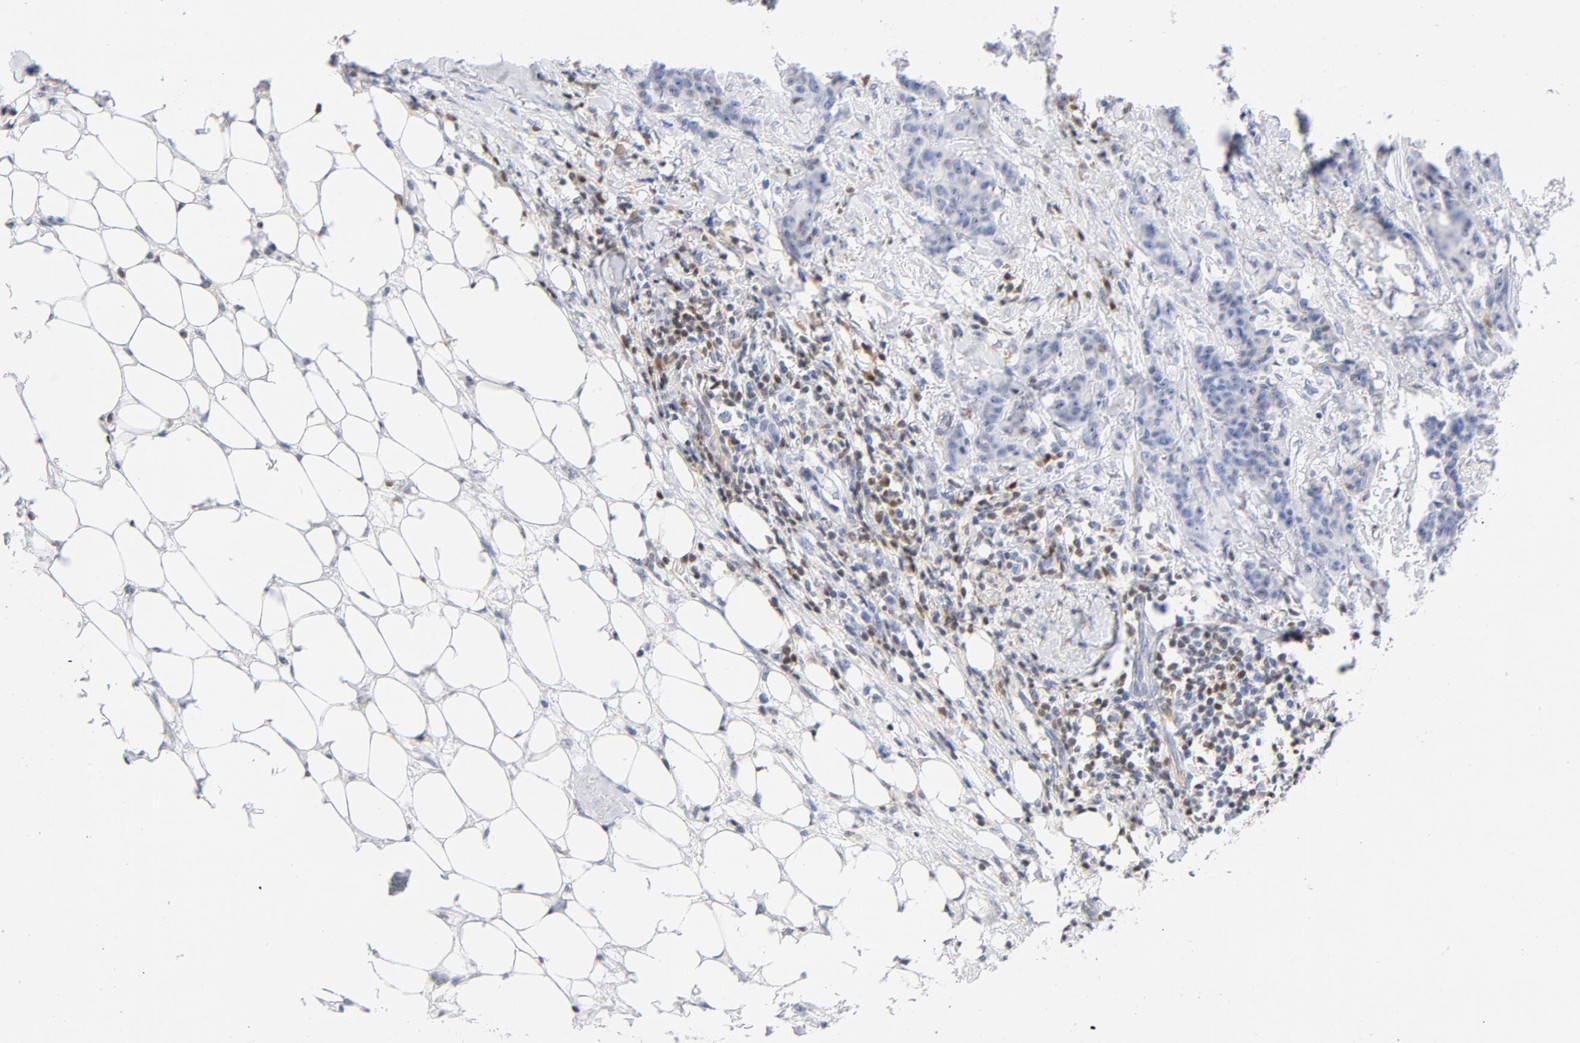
{"staining": {"intensity": "negative", "quantity": "none", "location": "none"}, "tissue": "breast cancer", "cell_type": "Tumor cells", "image_type": "cancer", "snomed": [{"axis": "morphology", "description": "Duct carcinoma"}, {"axis": "topography", "description": "Breast"}], "caption": "IHC of breast intraductal carcinoma displays no staining in tumor cells.", "gene": "CDKN1B", "patient": {"sex": "female", "age": 40}}